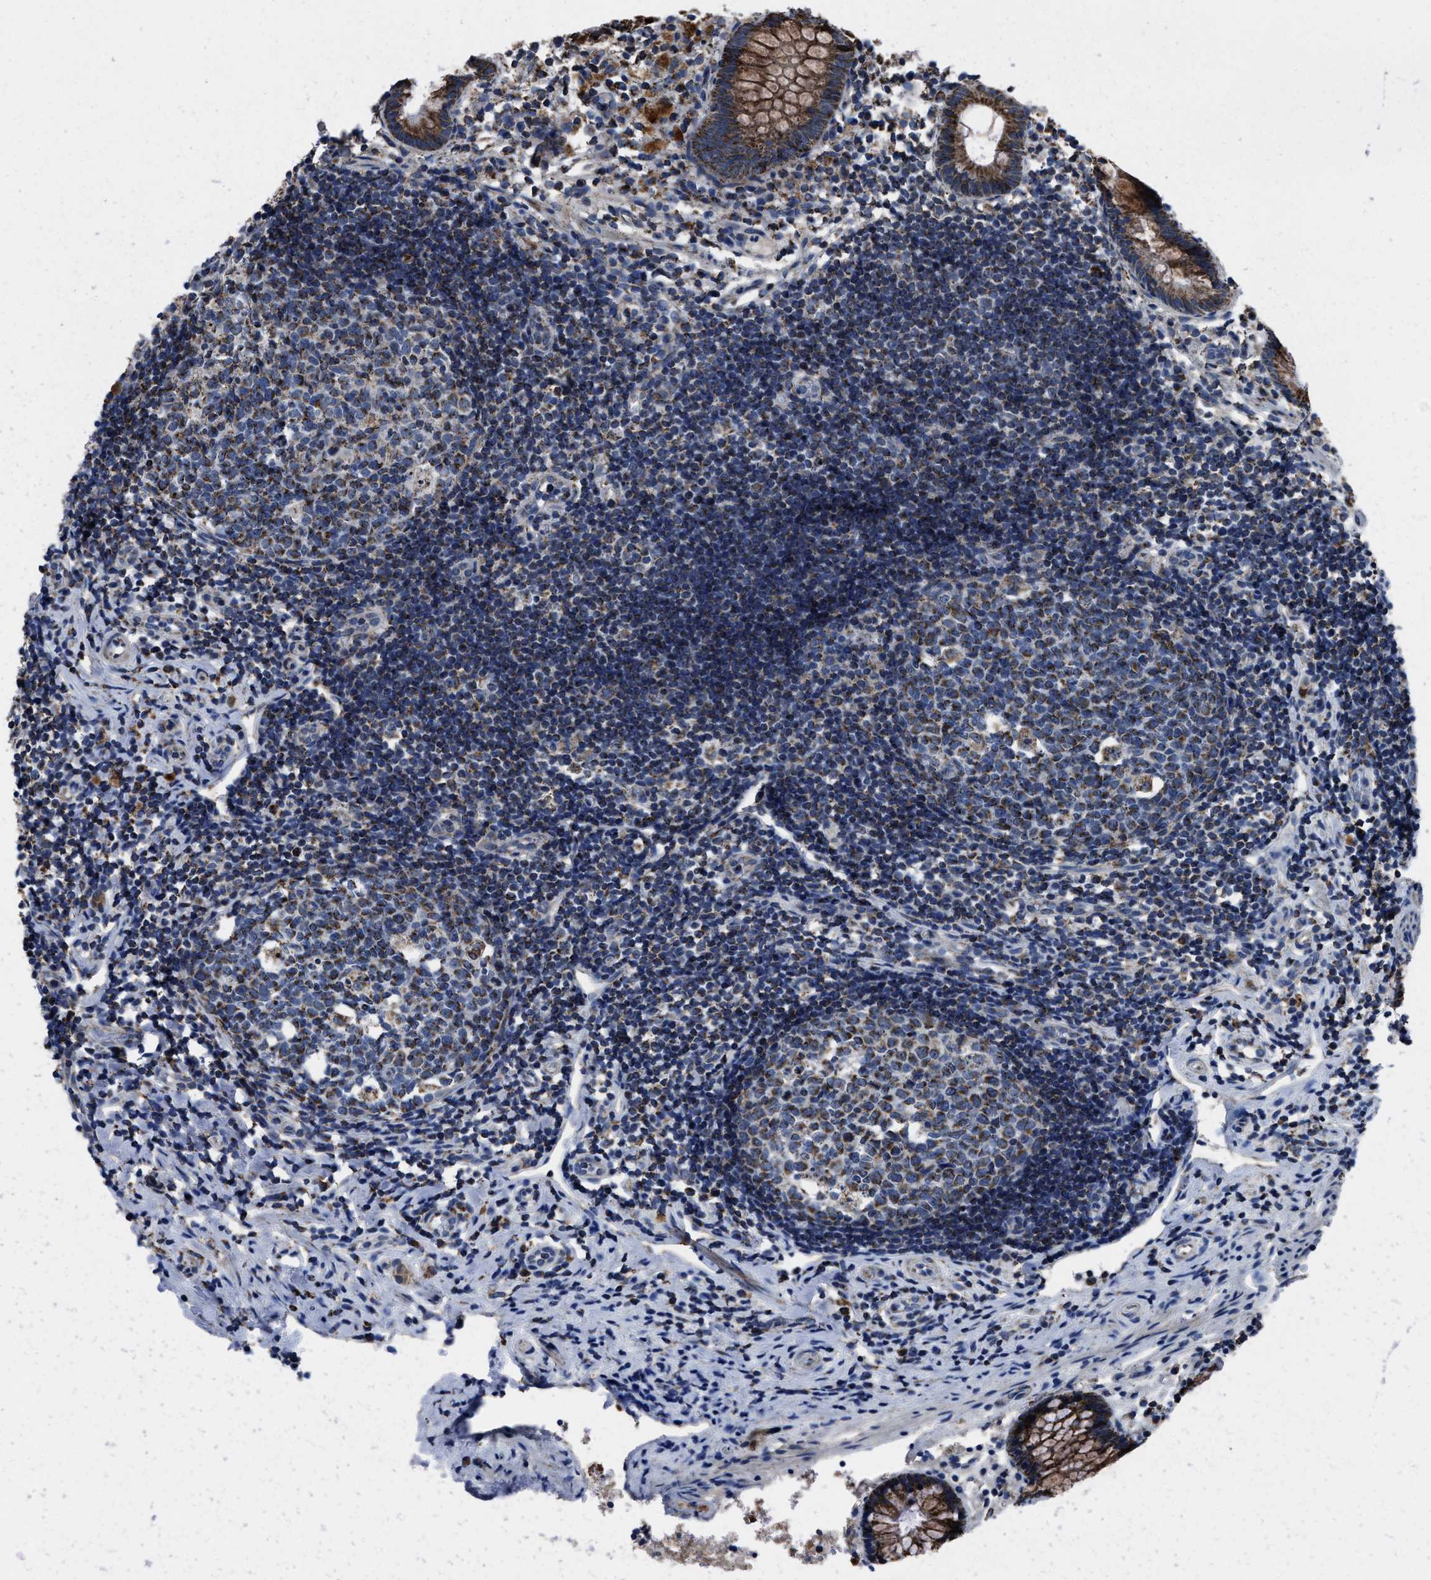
{"staining": {"intensity": "strong", "quantity": ">75%", "location": "cytoplasmic/membranous"}, "tissue": "appendix", "cell_type": "Glandular cells", "image_type": "normal", "snomed": [{"axis": "morphology", "description": "Normal tissue, NOS"}, {"axis": "topography", "description": "Appendix"}], "caption": "The image reveals immunohistochemical staining of unremarkable appendix. There is strong cytoplasmic/membranous positivity is appreciated in approximately >75% of glandular cells.", "gene": "NSD3", "patient": {"sex": "female", "age": 20}}